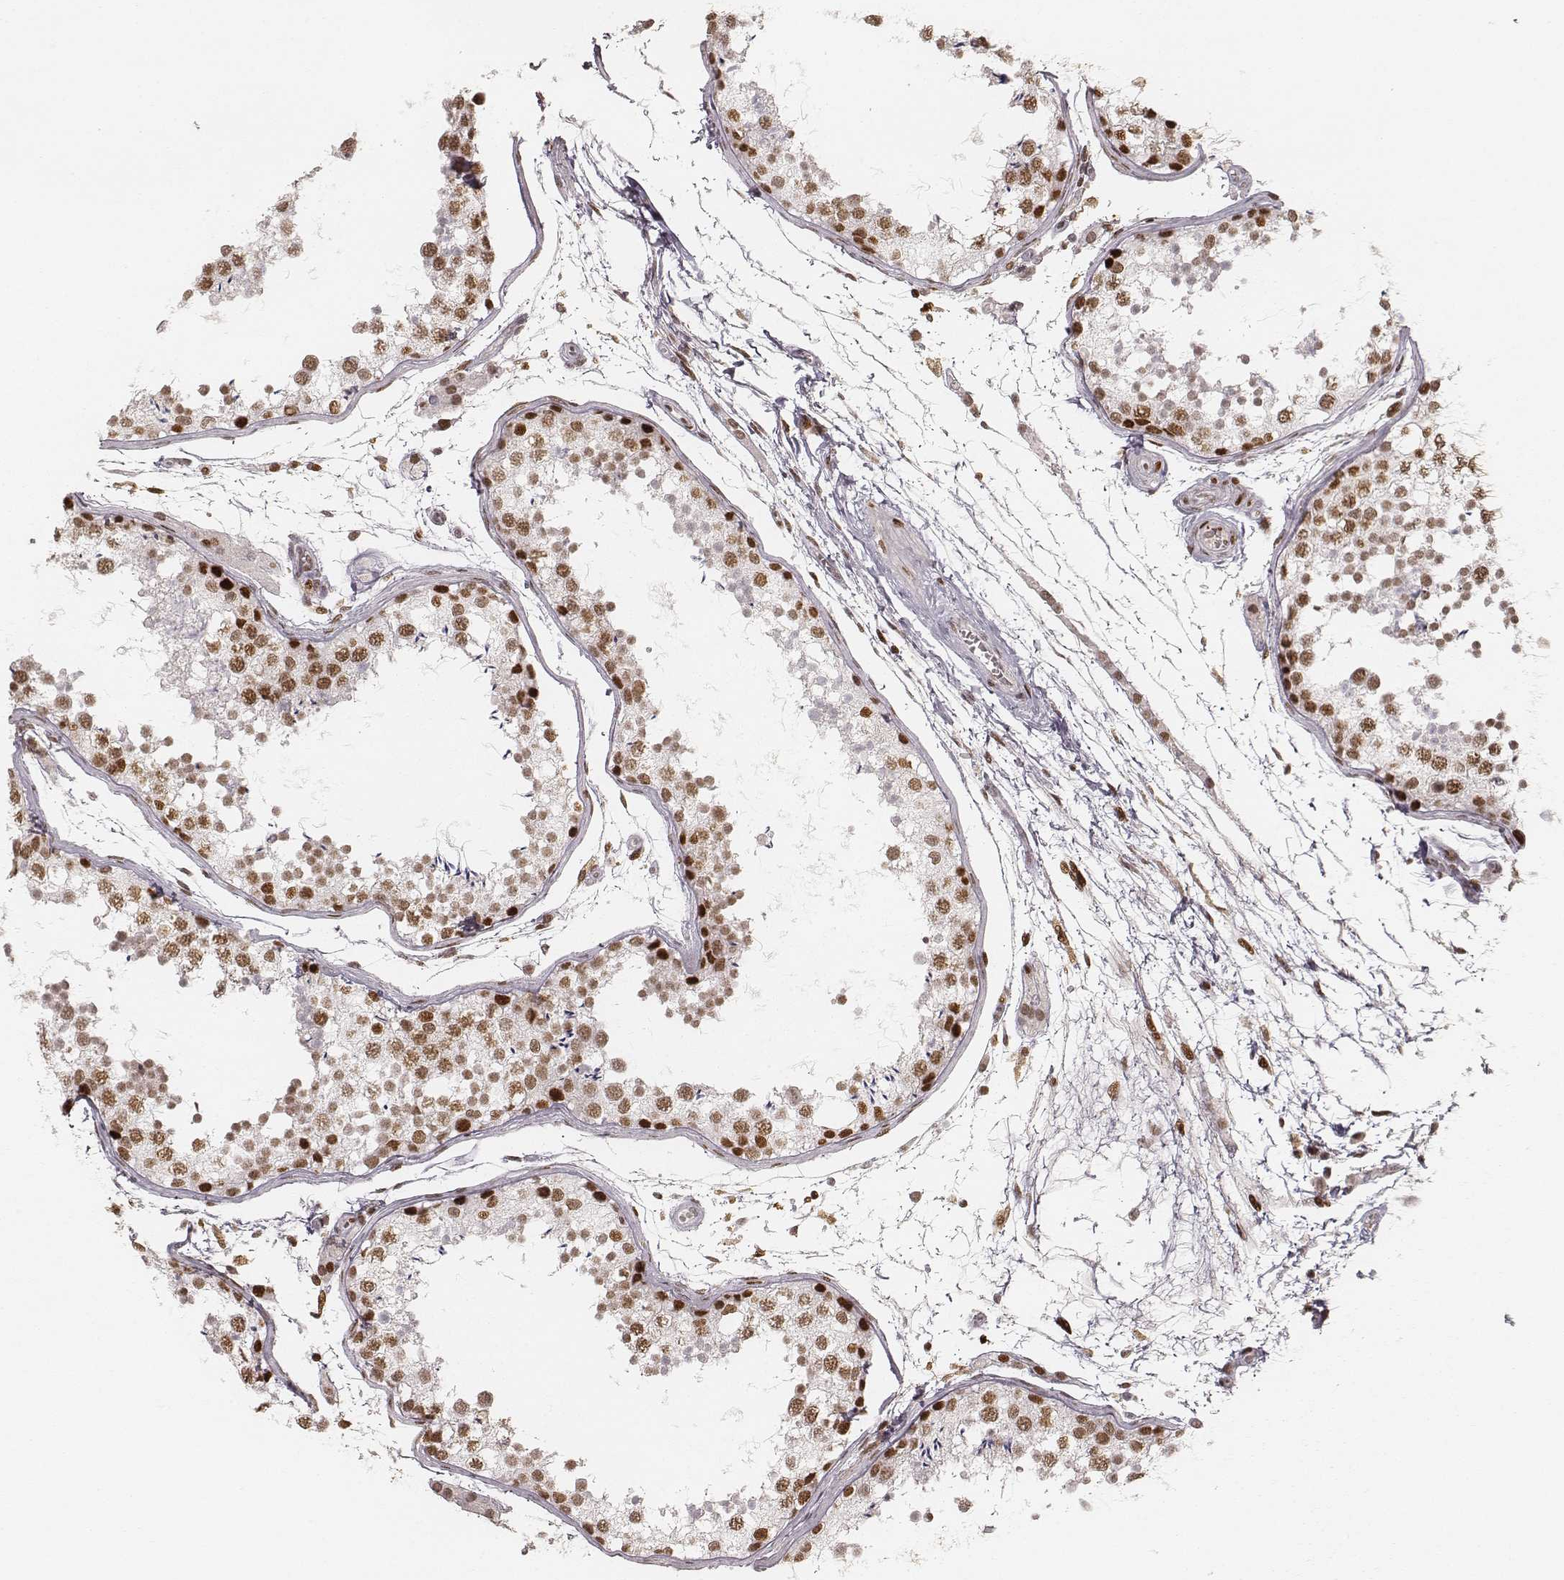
{"staining": {"intensity": "strong", "quantity": "<25%", "location": "nuclear"}, "tissue": "testis", "cell_type": "Cells in seminiferous ducts", "image_type": "normal", "snomed": [{"axis": "morphology", "description": "Normal tissue, NOS"}, {"axis": "topography", "description": "Testis"}], "caption": "An immunohistochemistry histopathology image of unremarkable tissue is shown. Protein staining in brown highlights strong nuclear positivity in testis within cells in seminiferous ducts. Ihc stains the protein of interest in brown and the nuclei are stained blue.", "gene": "HNRNPC", "patient": {"sex": "male", "age": 29}}